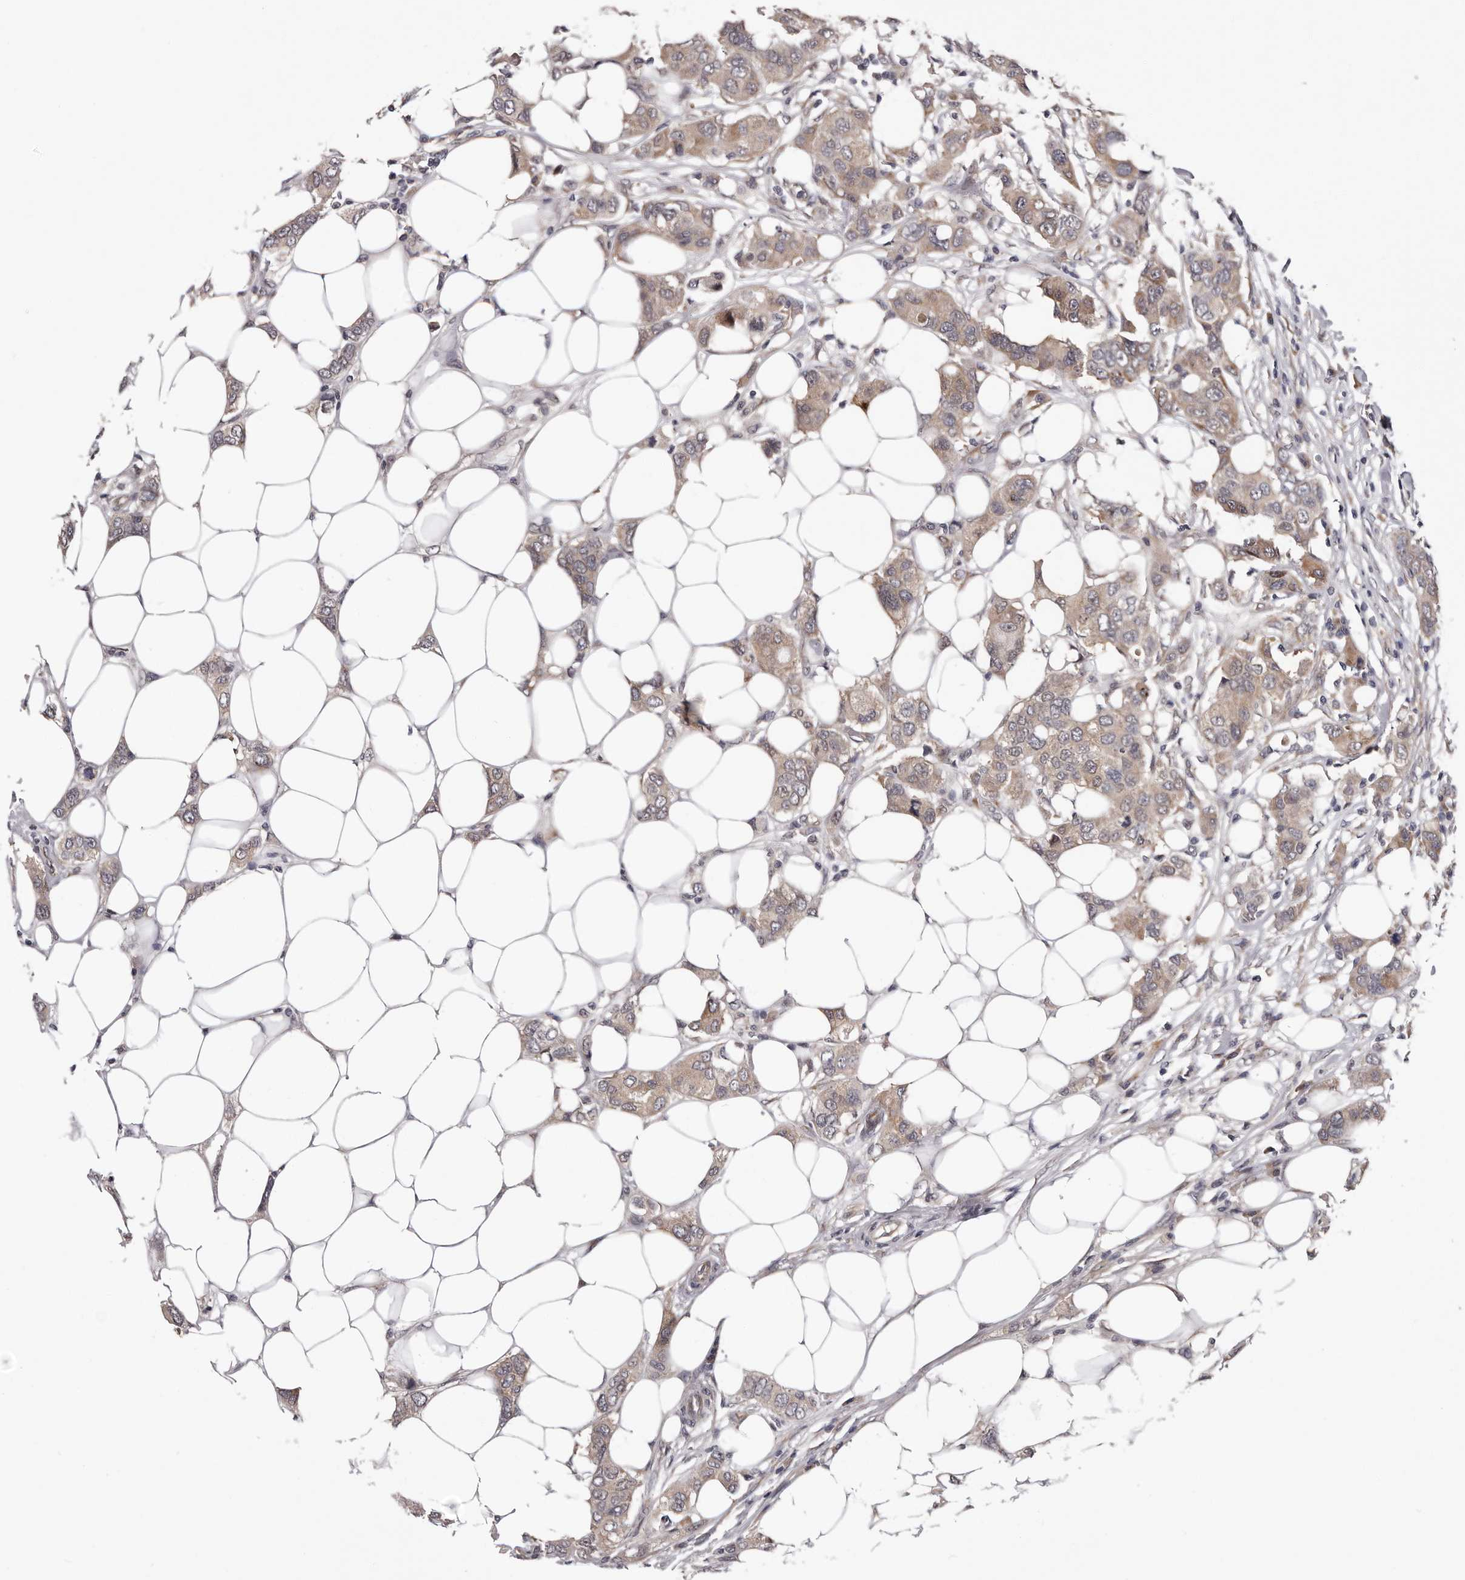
{"staining": {"intensity": "weak", "quantity": "25%-75%", "location": "cytoplasmic/membranous"}, "tissue": "breast cancer", "cell_type": "Tumor cells", "image_type": "cancer", "snomed": [{"axis": "morphology", "description": "Duct carcinoma"}, {"axis": "topography", "description": "Breast"}], "caption": "Immunohistochemical staining of human breast invasive ductal carcinoma reveals low levels of weak cytoplasmic/membranous expression in about 25%-75% of tumor cells.", "gene": "MED8", "patient": {"sex": "female", "age": 50}}